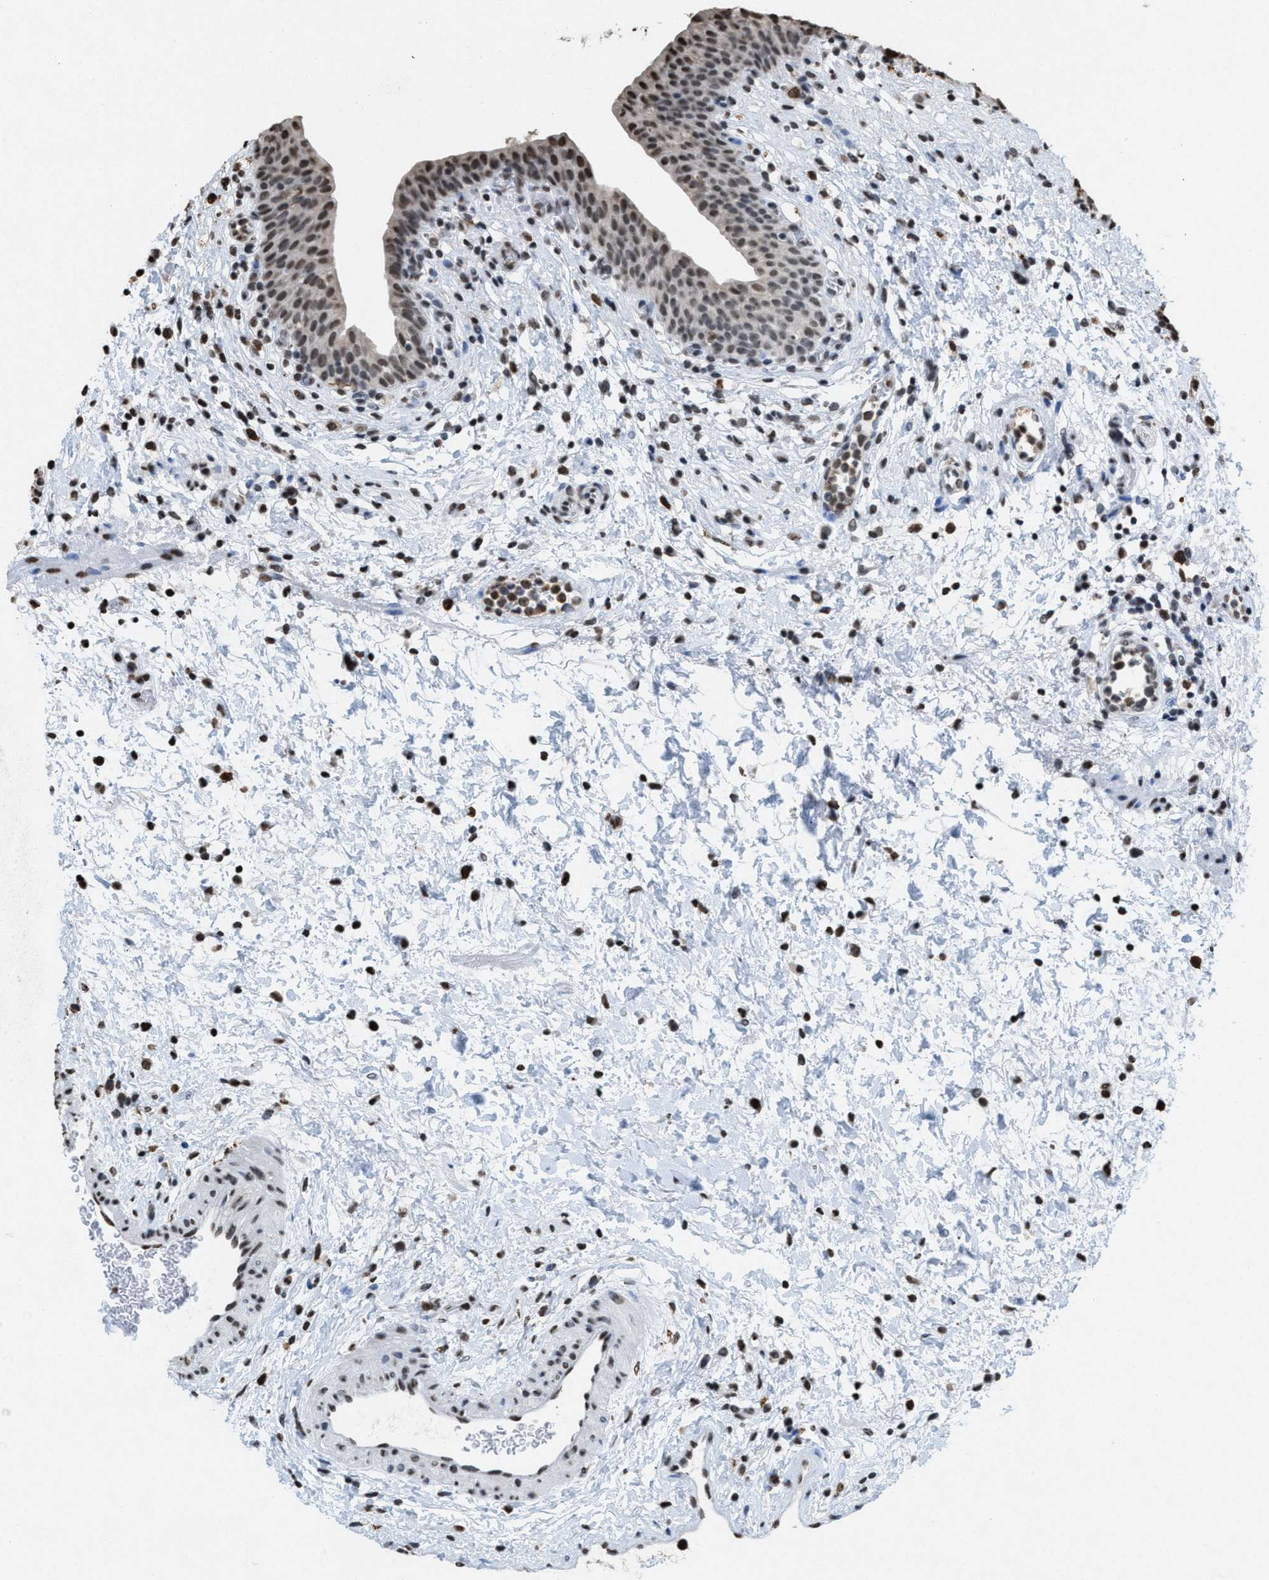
{"staining": {"intensity": "moderate", "quantity": ">75%", "location": "nuclear"}, "tissue": "urinary bladder", "cell_type": "Urothelial cells", "image_type": "normal", "snomed": [{"axis": "morphology", "description": "Normal tissue, NOS"}, {"axis": "topography", "description": "Urinary bladder"}], "caption": "This photomicrograph reveals immunohistochemistry staining of benign human urinary bladder, with medium moderate nuclear staining in about >75% of urothelial cells.", "gene": "NUP88", "patient": {"sex": "male", "age": 37}}